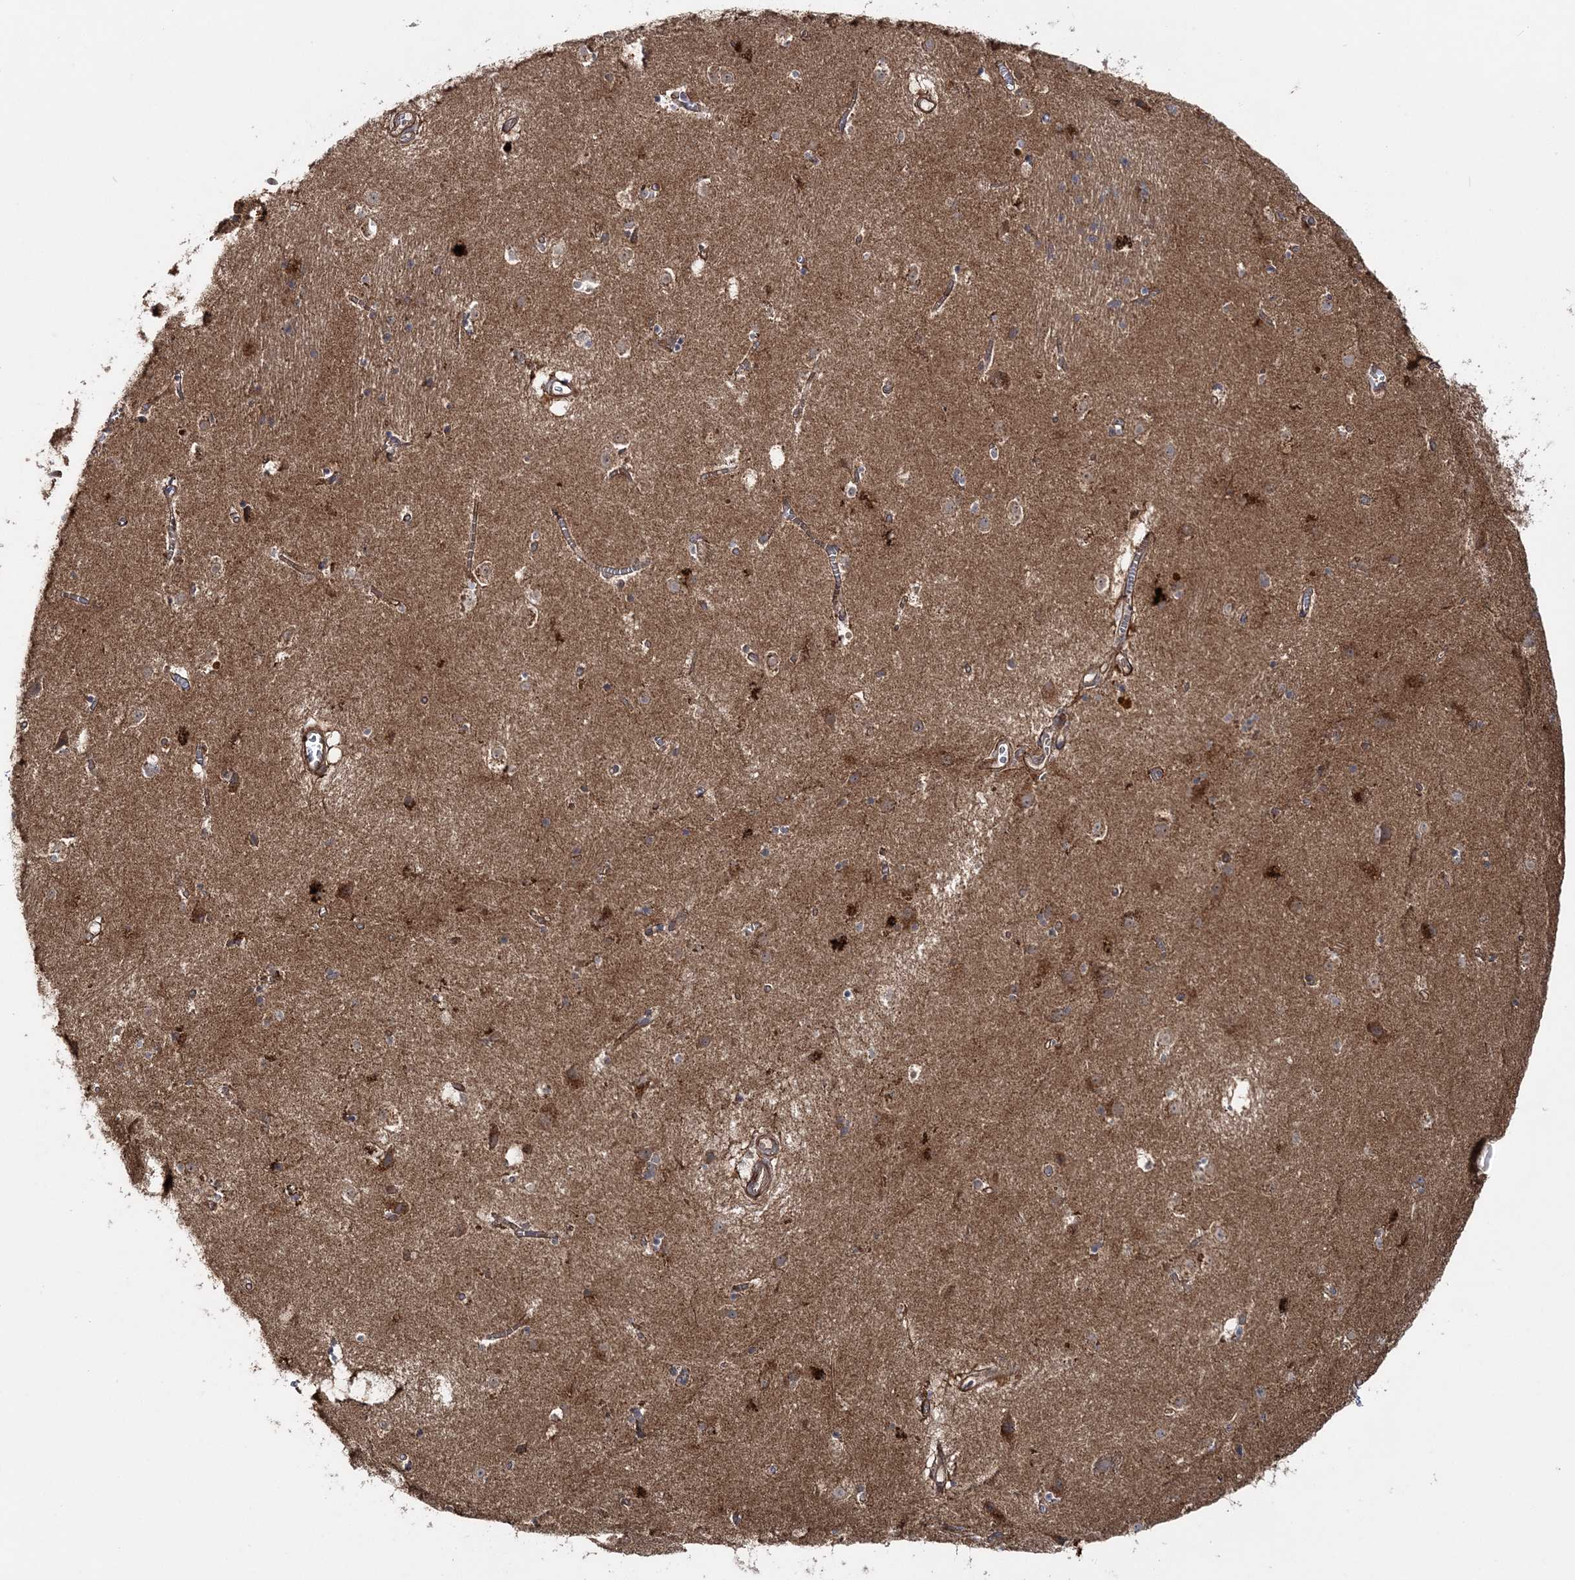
{"staining": {"intensity": "moderate", "quantity": "<25%", "location": "cytoplasmic/membranous"}, "tissue": "caudate", "cell_type": "Glial cells", "image_type": "normal", "snomed": [{"axis": "morphology", "description": "Normal tissue, NOS"}, {"axis": "topography", "description": "Lateral ventricle wall"}], "caption": "A brown stain labels moderate cytoplasmic/membranous staining of a protein in glial cells of benign human caudate. (Brightfield microscopy of DAB IHC at high magnification).", "gene": "MOCS2", "patient": {"sex": "male", "age": 70}}